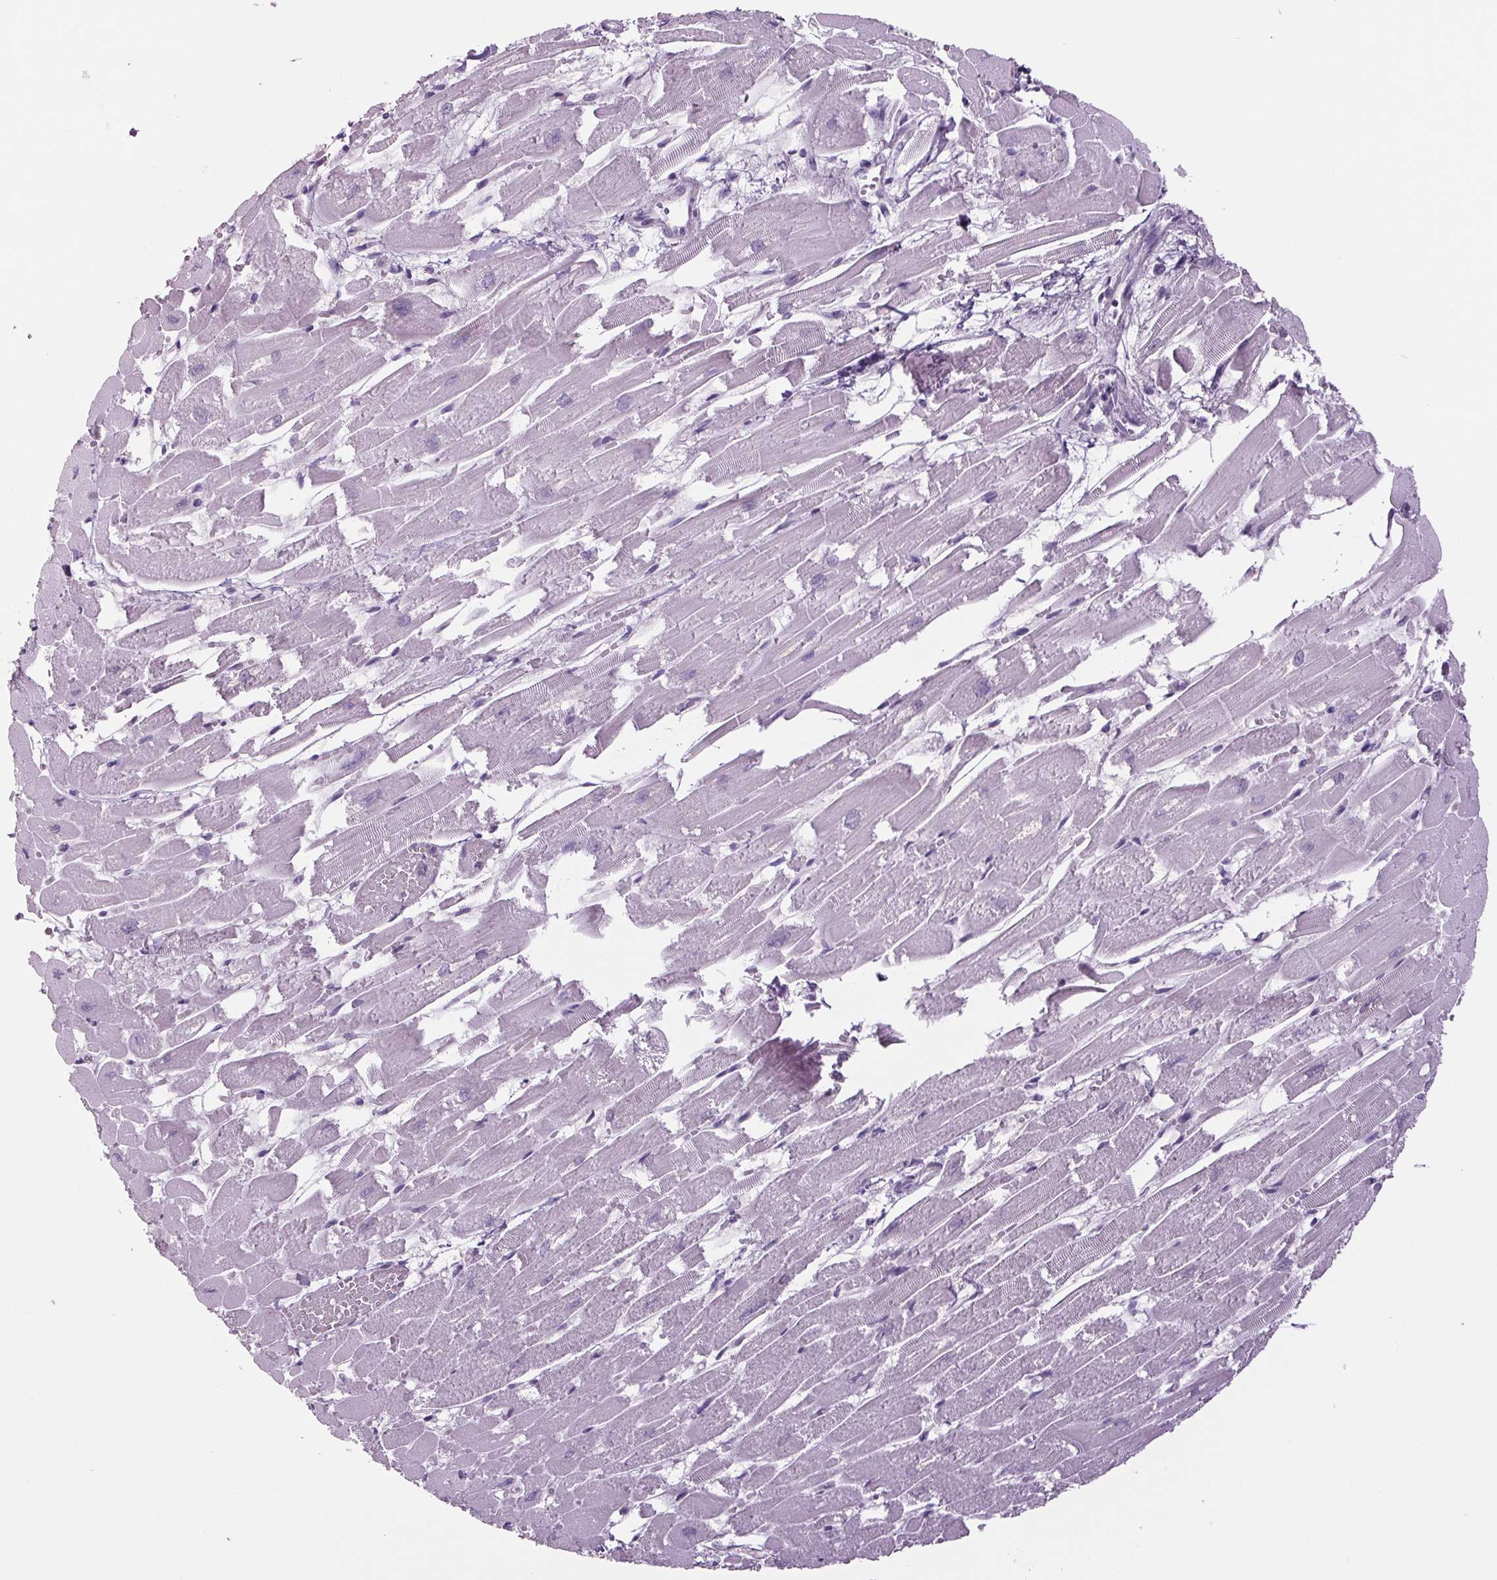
{"staining": {"intensity": "negative", "quantity": "none", "location": "none"}, "tissue": "heart muscle", "cell_type": "Cardiomyocytes", "image_type": "normal", "snomed": [{"axis": "morphology", "description": "Normal tissue, NOS"}, {"axis": "topography", "description": "Heart"}], "caption": "Immunohistochemical staining of unremarkable heart muscle exhibits no significant expression in cardiomyocytes.", "gene": "PPP1R1A", "patient": {"sex": "female", "age": 52}}